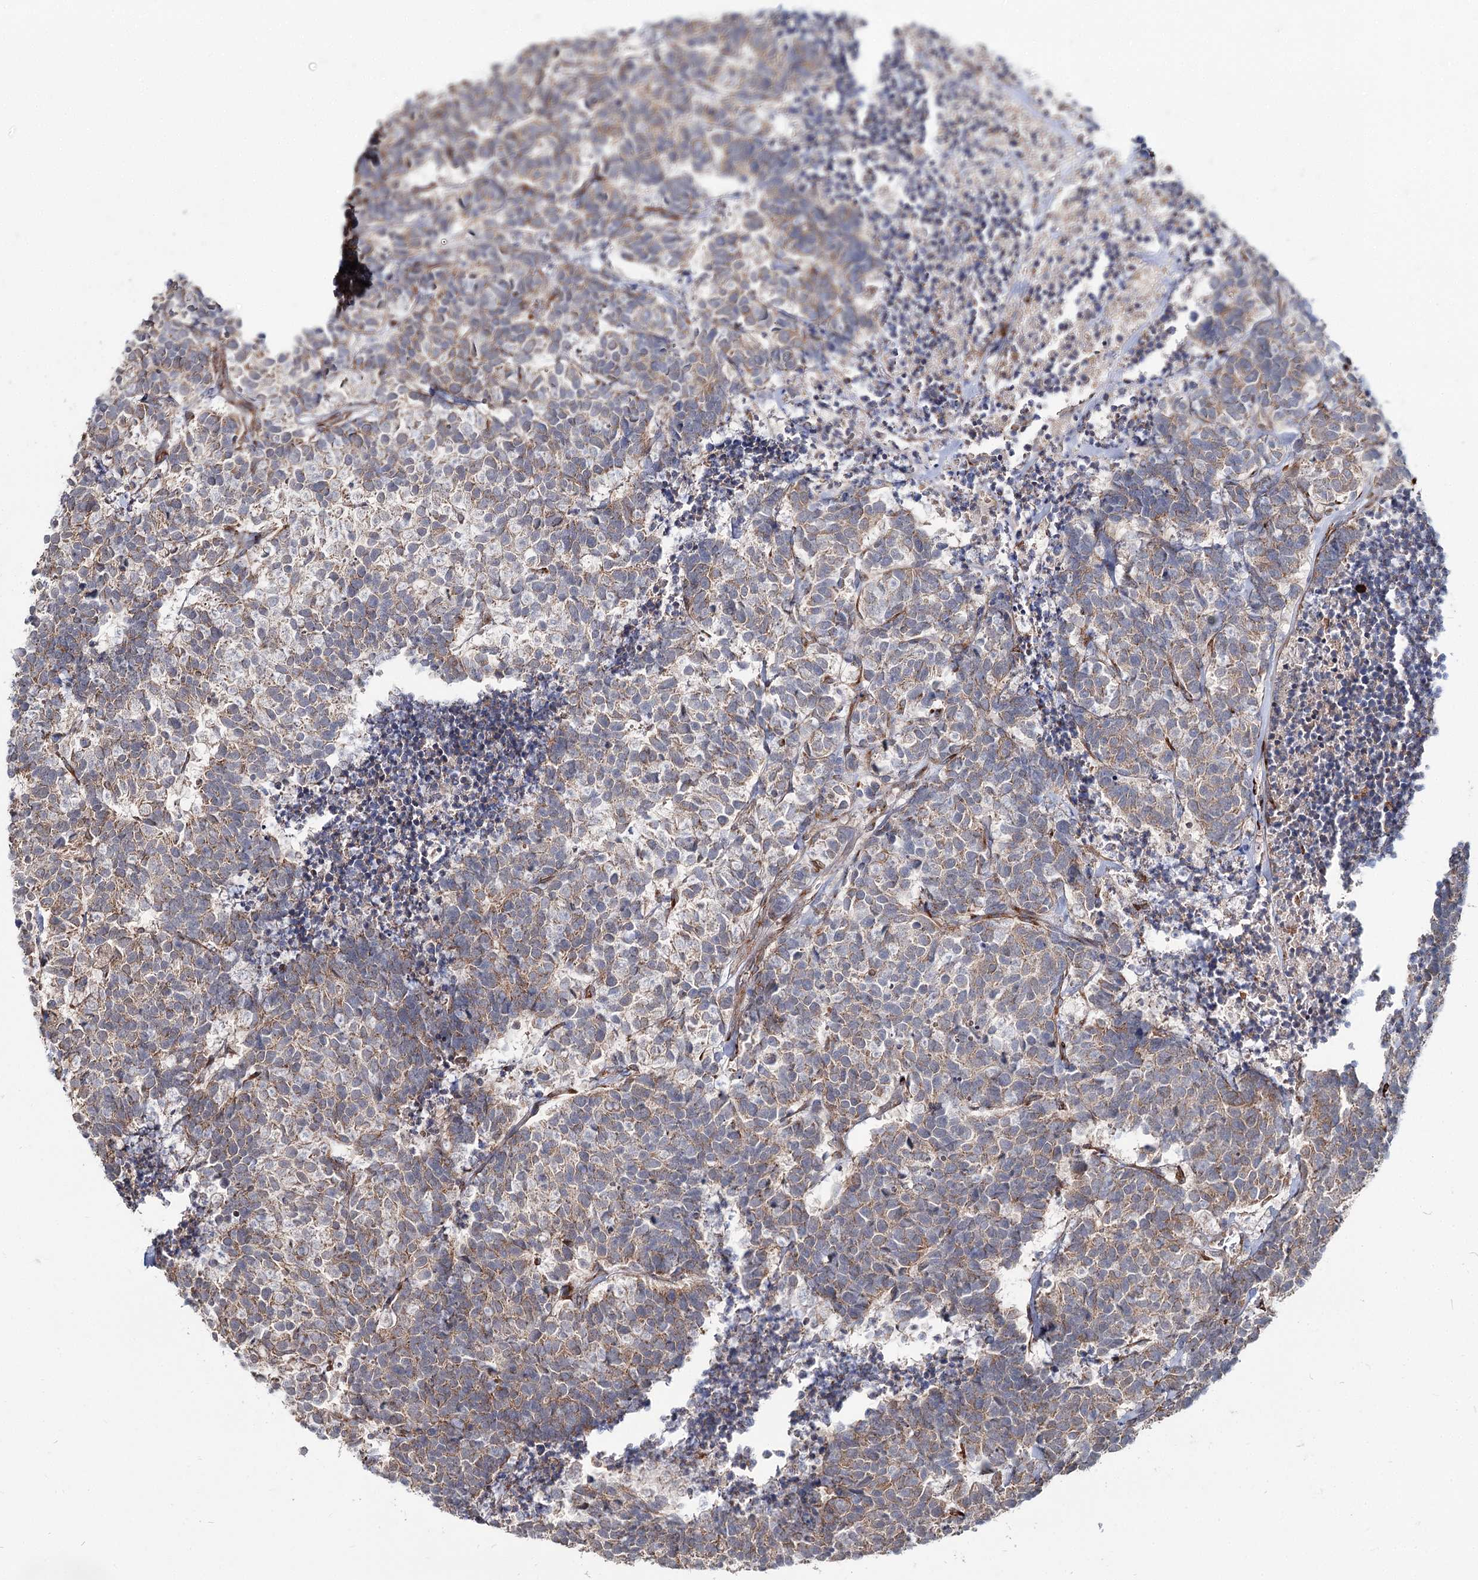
{"staining": {"intensity": "moderate", "quantity": ">75%", "location": "cytoplasmic/membranous"}, "tissue": "carcinoid", "cell_type": "Tumor cells", "image_type": "cancer", "snomed": [{"axis": "morphology", "description": "Carcinoma, NOS"}, {"axis": "morphology", "description": "Carcinoid, malignant, NOS"}, {"axis": "topography", "description": "Urinary bladder"}], "caption": "Protein staining by IHC displays moderate cytoplasmic/membranous positivity in approximately >75% of tumor cells in carcinoid.", "gene": "SPART", "patient": {"sex": "male", "age": 57}}